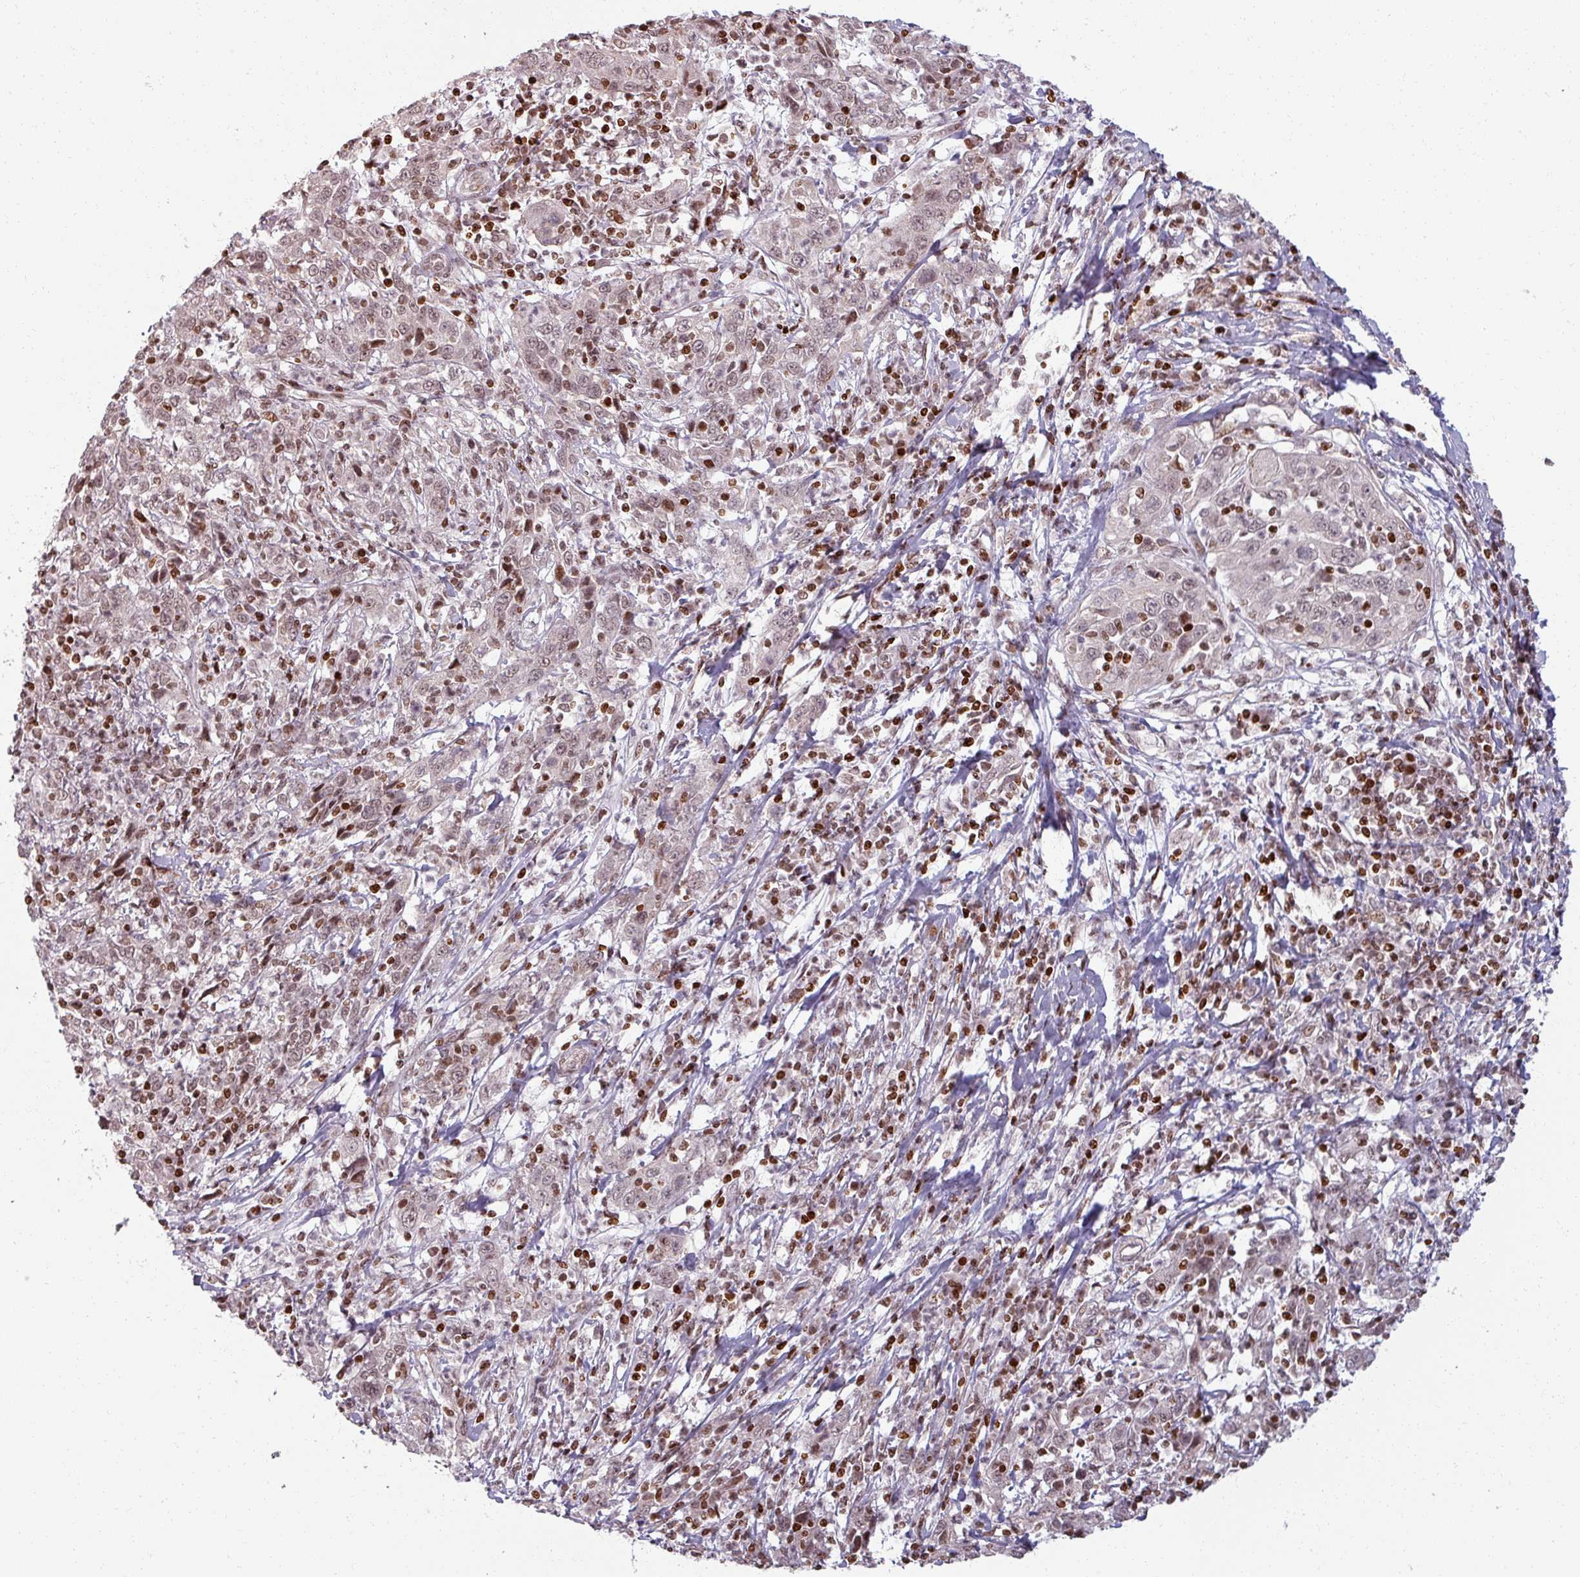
{"staining": {"intensity": "weak", "quantity": ">75%", "location": "nuclear"}, "tissue": "cervical cancer", "cell_type": "Tumor cells", "image_type": "cancer", "snomed": [{"axis": "morphology", "description": "Squamous cell carcinoma, NOS"}, {"axis": "topography", "description": "Cervix"}], "caption": "Protein expression analysis of squamous cell carcinoma (cervical) shows weak nuclear expression in about >75% of tumor cells. The staining was performed using DAB (3,3'-diaminobenzidine) to visualize the protein expression in brown, while the nuclei were stained in blue with hematoxylin (Magnification: 20x).", "gene": "NCOR1", "patient": {"sex": "female", "age": 46}}